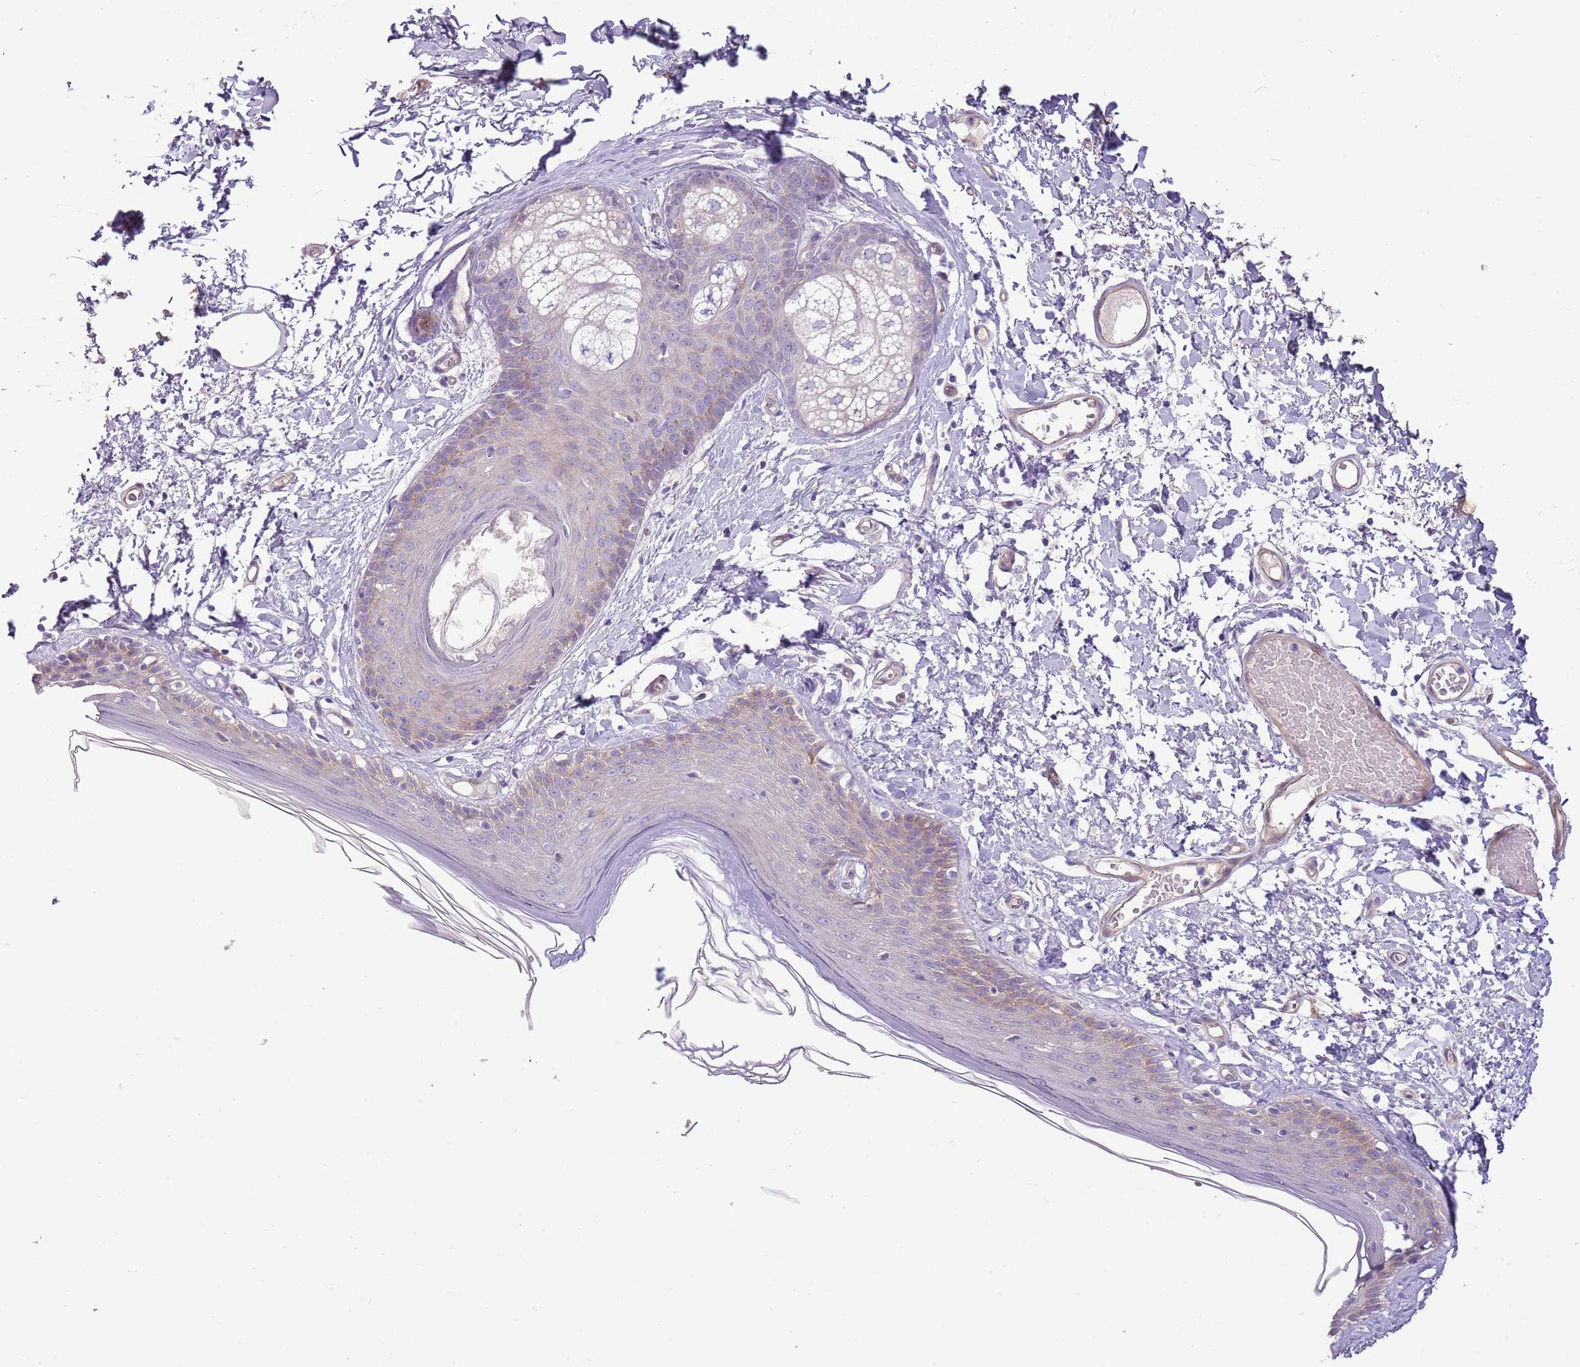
{"staining": {"intensity": "weak", "quantity": "<25%", "location": "cytoplasmic/membranous"}, "tissue": "skin", "cell_type": "Epidermal cells", "image_type": "normal", "snomed": [{"axis": "morphology", "description": "Normal tissue, NOS"}, {"axis": "topography", "description": "Adipose tissue"}, {"axis": "topography", "description": "Vascular tissue"}, {"axis": "topography", "description": "Vulva"}, {"axis": "topography", "description": "Peripheral nerve tissue"}], "caption": "Photomicrograph shows no significant protein staining in epidermal cells of unremarkable skin. (DAB (3,3'-diaminobenzidine) IHC visualized using brightfield microscopy, high magnification).", "gene": "MRO", "patient": {"sex": "female", "age": 86}}